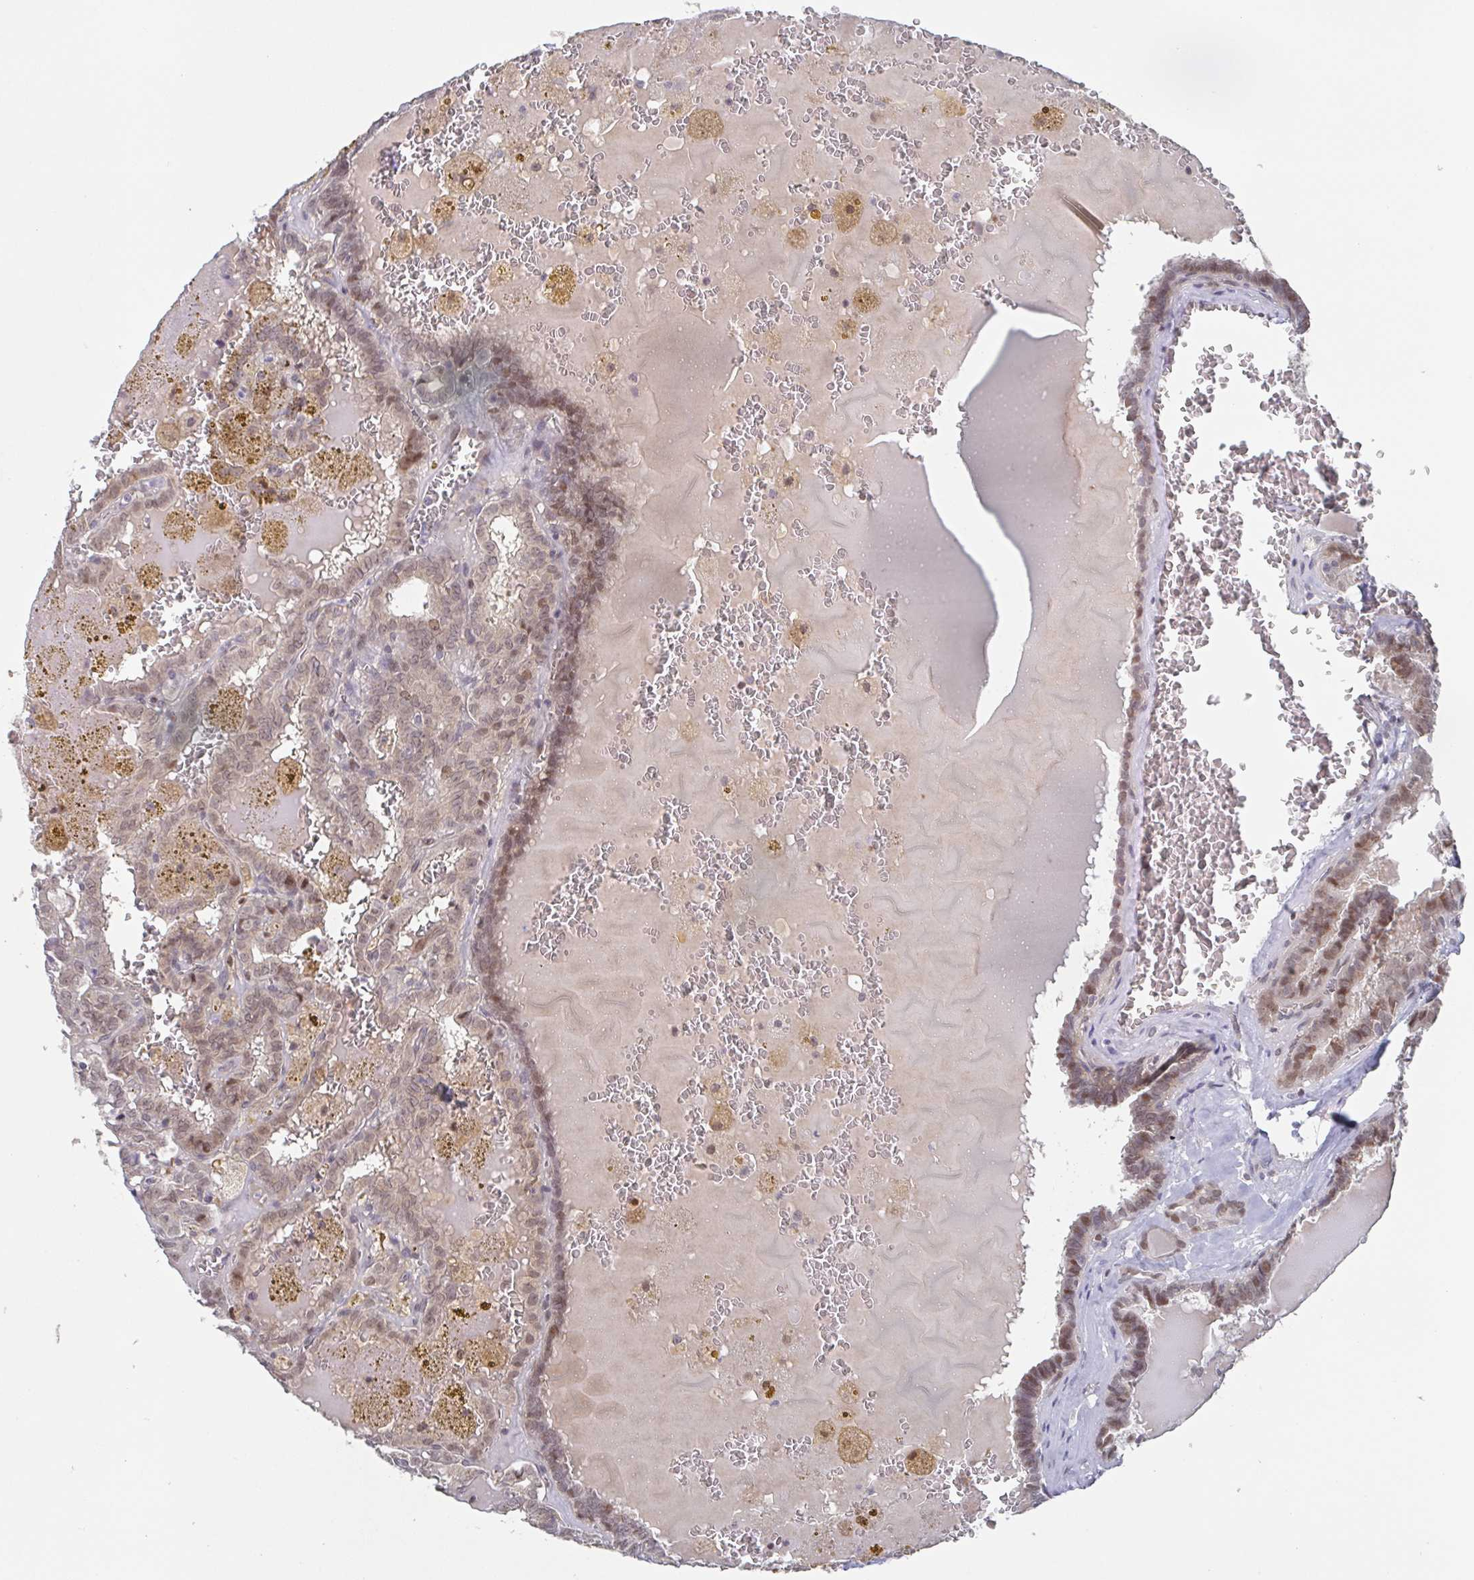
{"staining": {"intensity": "weak", "quantity": ">75%", "location": "nuclear"}, "tissue": "thyroid cancer", "cell_type": "Tumor cells", "image_type": "cancer", "snomed": [{"axis": "morphology", "description": "Papillary adenocarcinoma, NOS"}, {"axis": "topography", "description": "Thyroid gland"}], "caption": "Papillary adenocarcinoma (thyroid) stained for a protein shows weak nuclear positivity in tumor cells.", "gene": "POU2F3", "patient": {"sex": "female", "age": 39}}